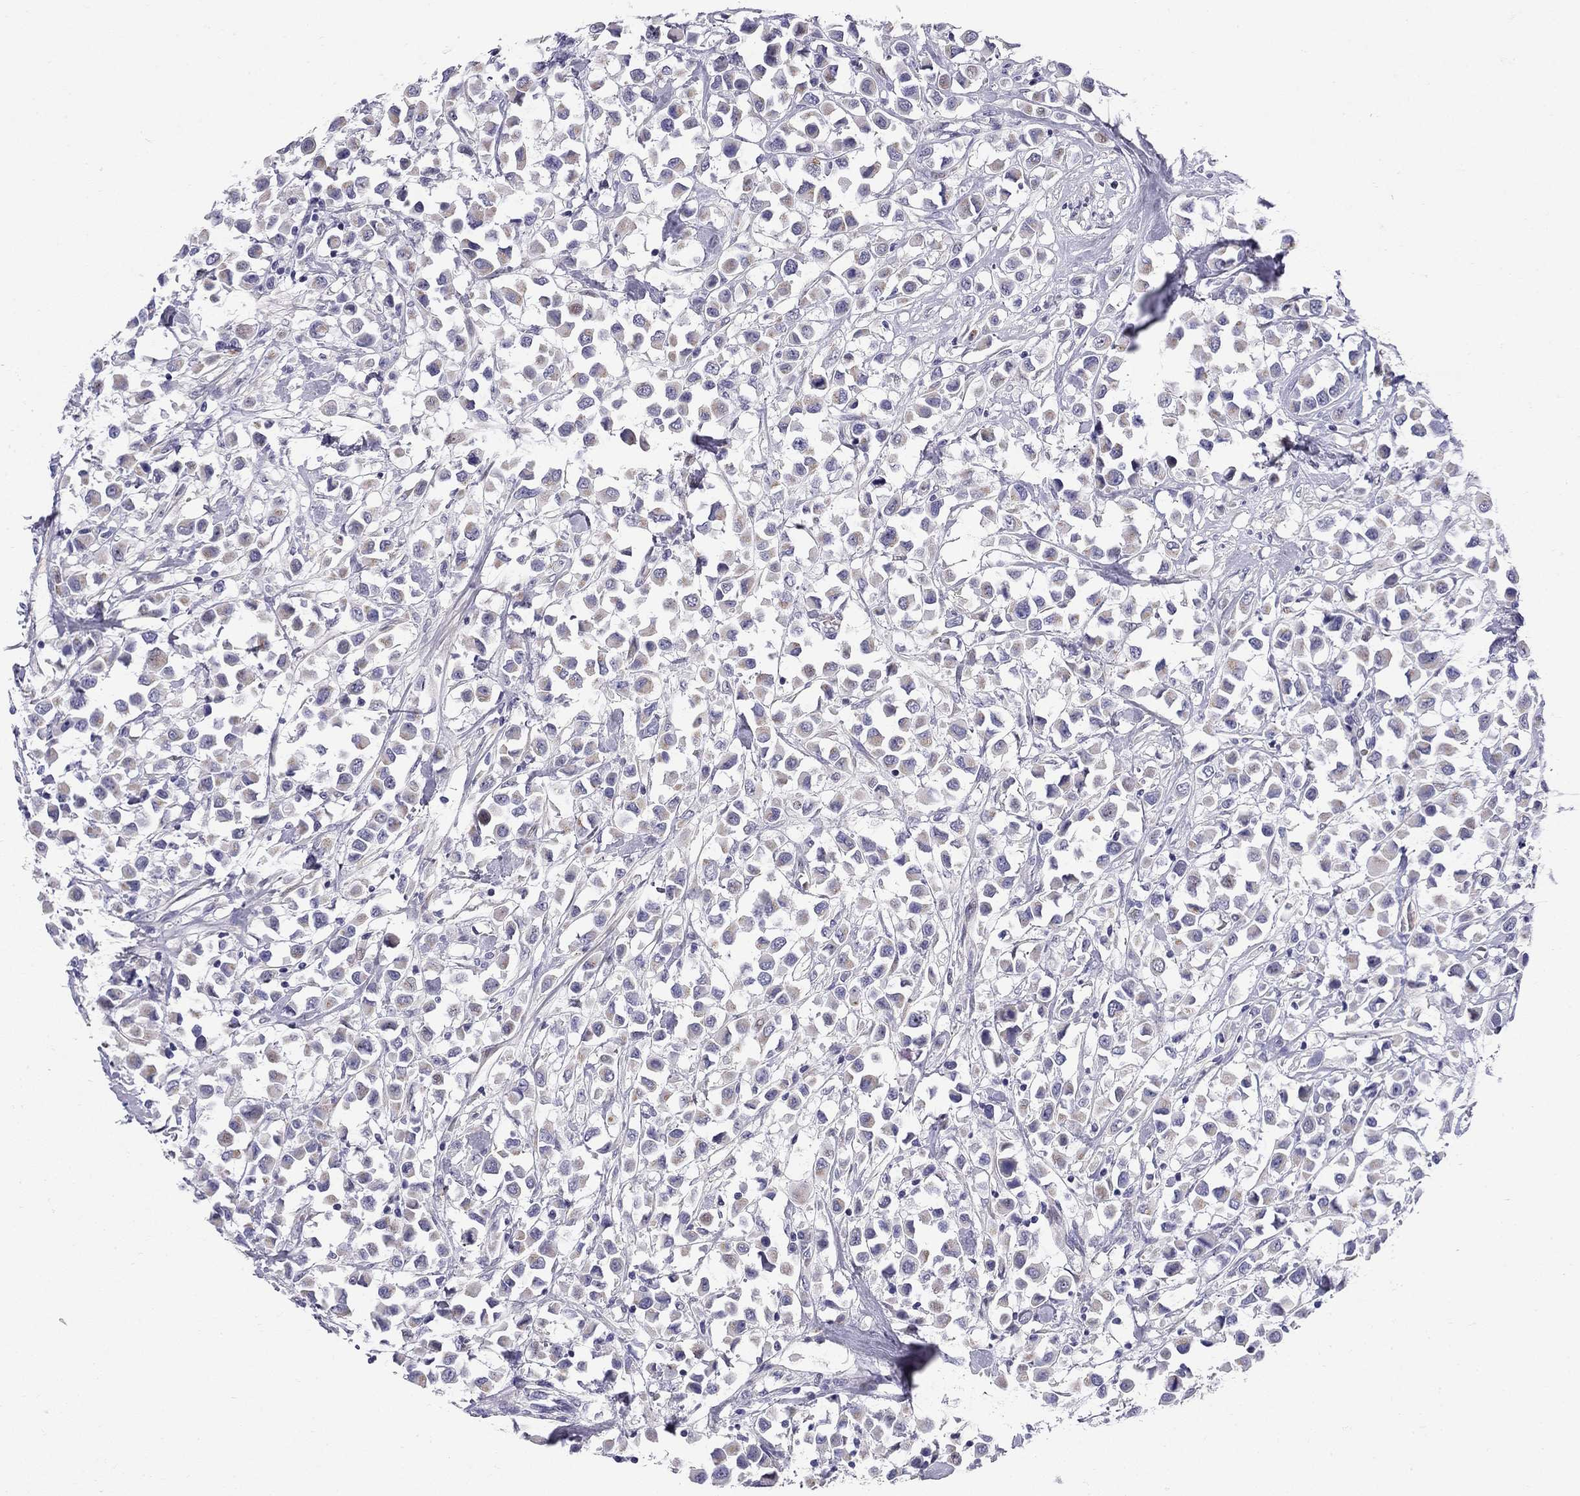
{"staining": {"intensity": "weak", "quantity": ">75%", "location": "cytoplasmic/membranous"}, "tissue": "breast cancer", "cell_type": "Tumor cells", "image_type": "cancer", "snomed": [{"axis": "morphology", "description": "Duct carcinoma"}, {"axis": "topography", "description": "Breast"}], "caption": "Human infiltrating ductal carcinoma (breast) stained with a protein marker reveals weak staining in tumor cells.", "gene": "C8orf88", "patient": {"sex": "female", "age": 61}}